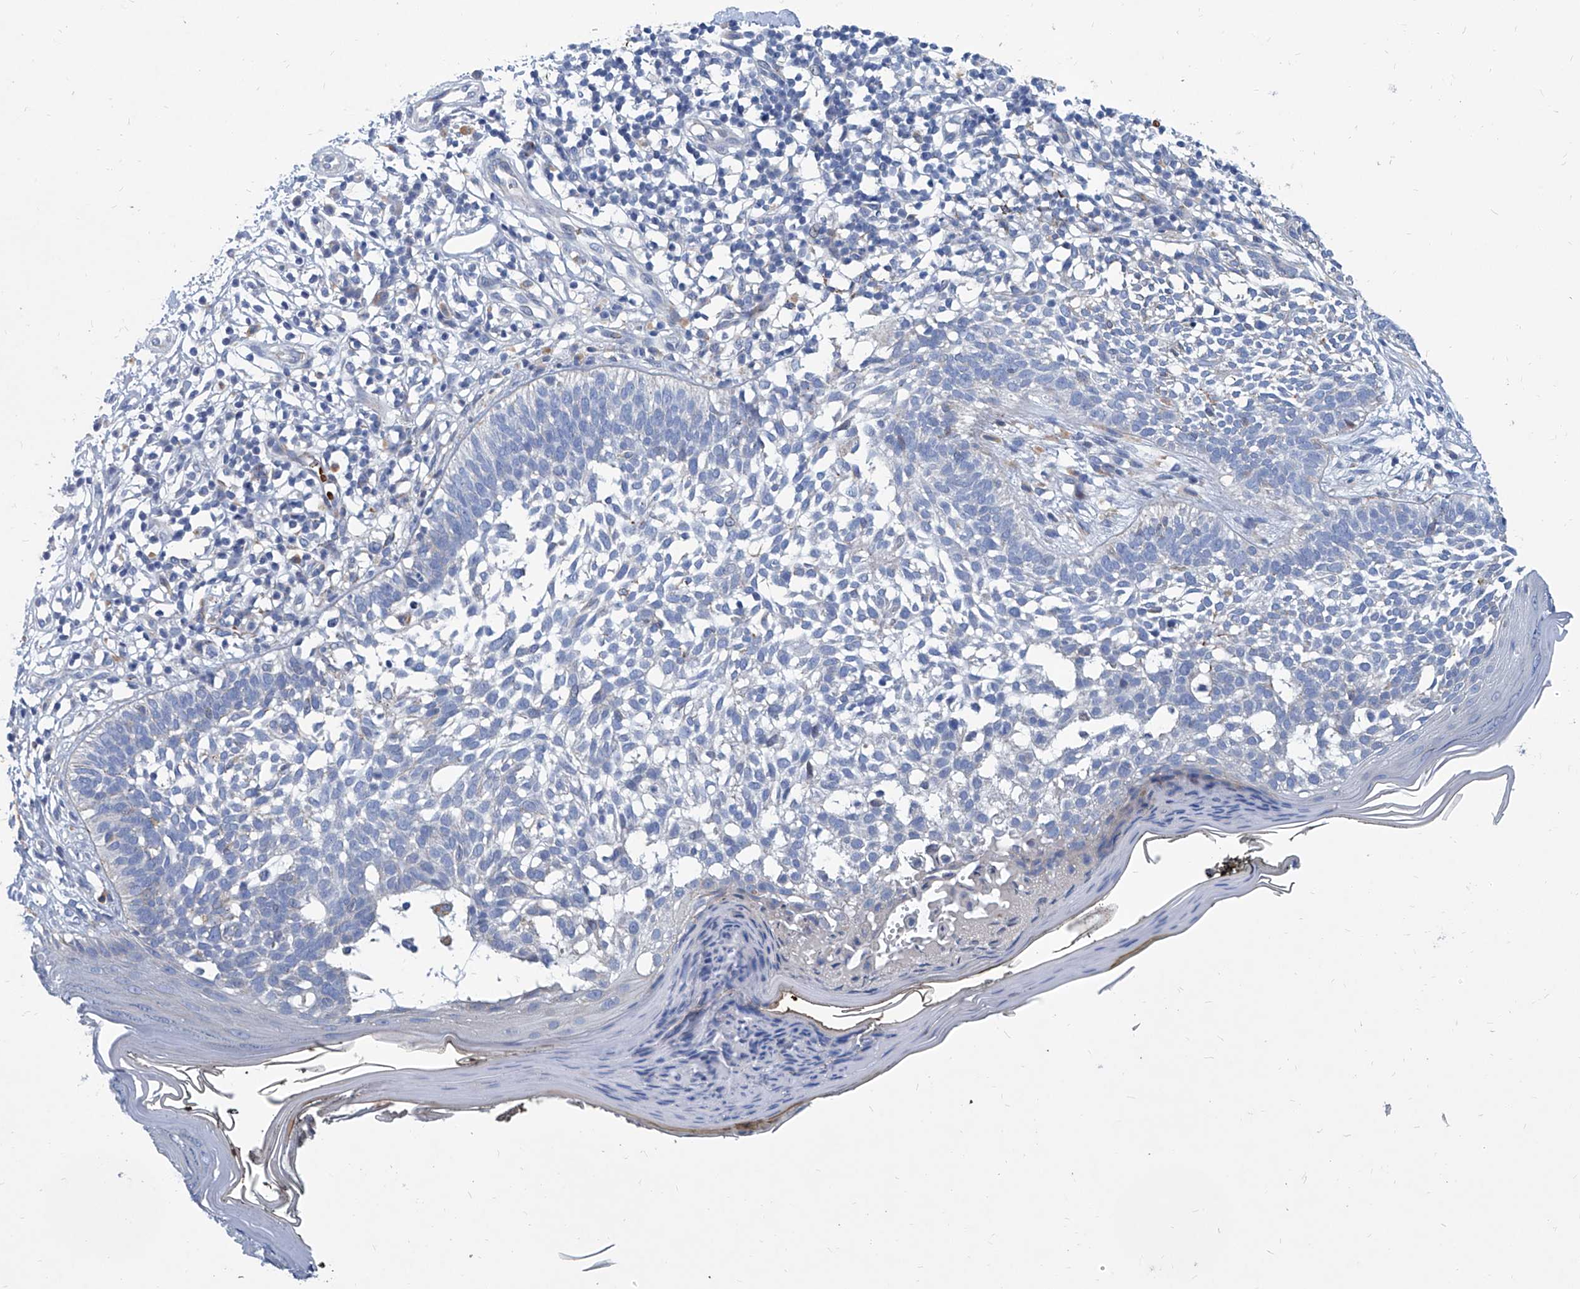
{"staining": {"intensity": "negative", "quantity": "none", "location": "none"}, "tissue": "skin cancer", "cell_type": "Tumor cells", "image_type": "cancer", "snomed": [{"axis": "morphology", "description": "Basal cell carcinoma"}, {"axis": "topography", "description": "Skin"}], "caption": "The photomicrograph displays no significant staining in tumor cells of skin basal cell carcinoma.", "gene": "FPR2", "patient": {"sex": "female", "age": 64}}